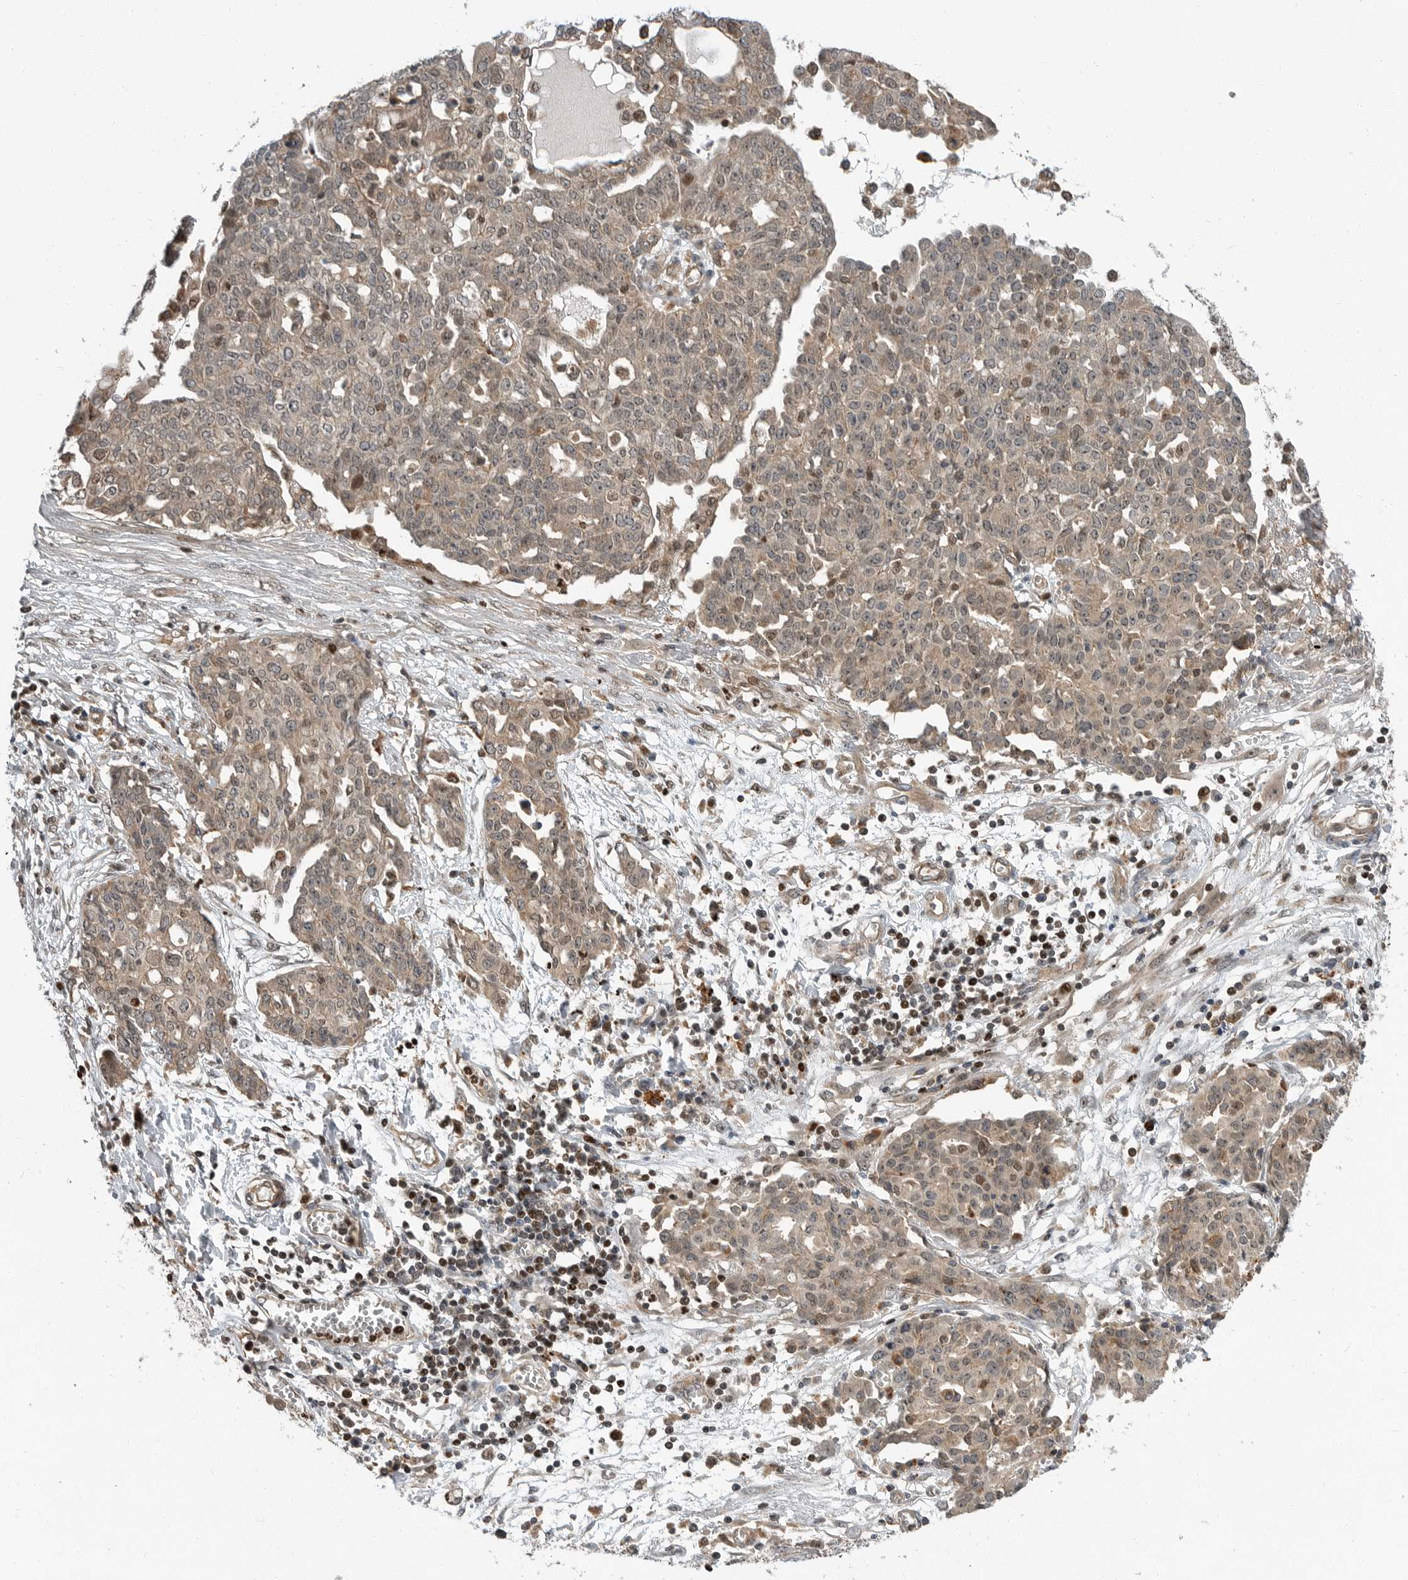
{"staining": {"intensity": "weak", "quantity": "25%-75%", "location": "cytoplasmic/membranous,nuclear"}, "tissue": "ovarian cancer", "cell_type": "Tumor cells", "image_type": "cancer", "snomed": [{"axis": "morphology", "description": "Cystadenocarcinoma, serous, NOS"}, {"axis": "topography", "description": "Soft tissue"}, {"axis": "topography", "description": "Ovary"}], "caption": "Immunohistochemistry (IHC) micrograph of human ovarian cancer (serous cystadenocarcinoma) stained for a protein (brown), which shows low levels of weak cytoplasmic/membranous and nuclear staining in about 25%-75% of tumor cells.", "gene": "STRAP", "patient": {"sex": "female", "age": 57}}